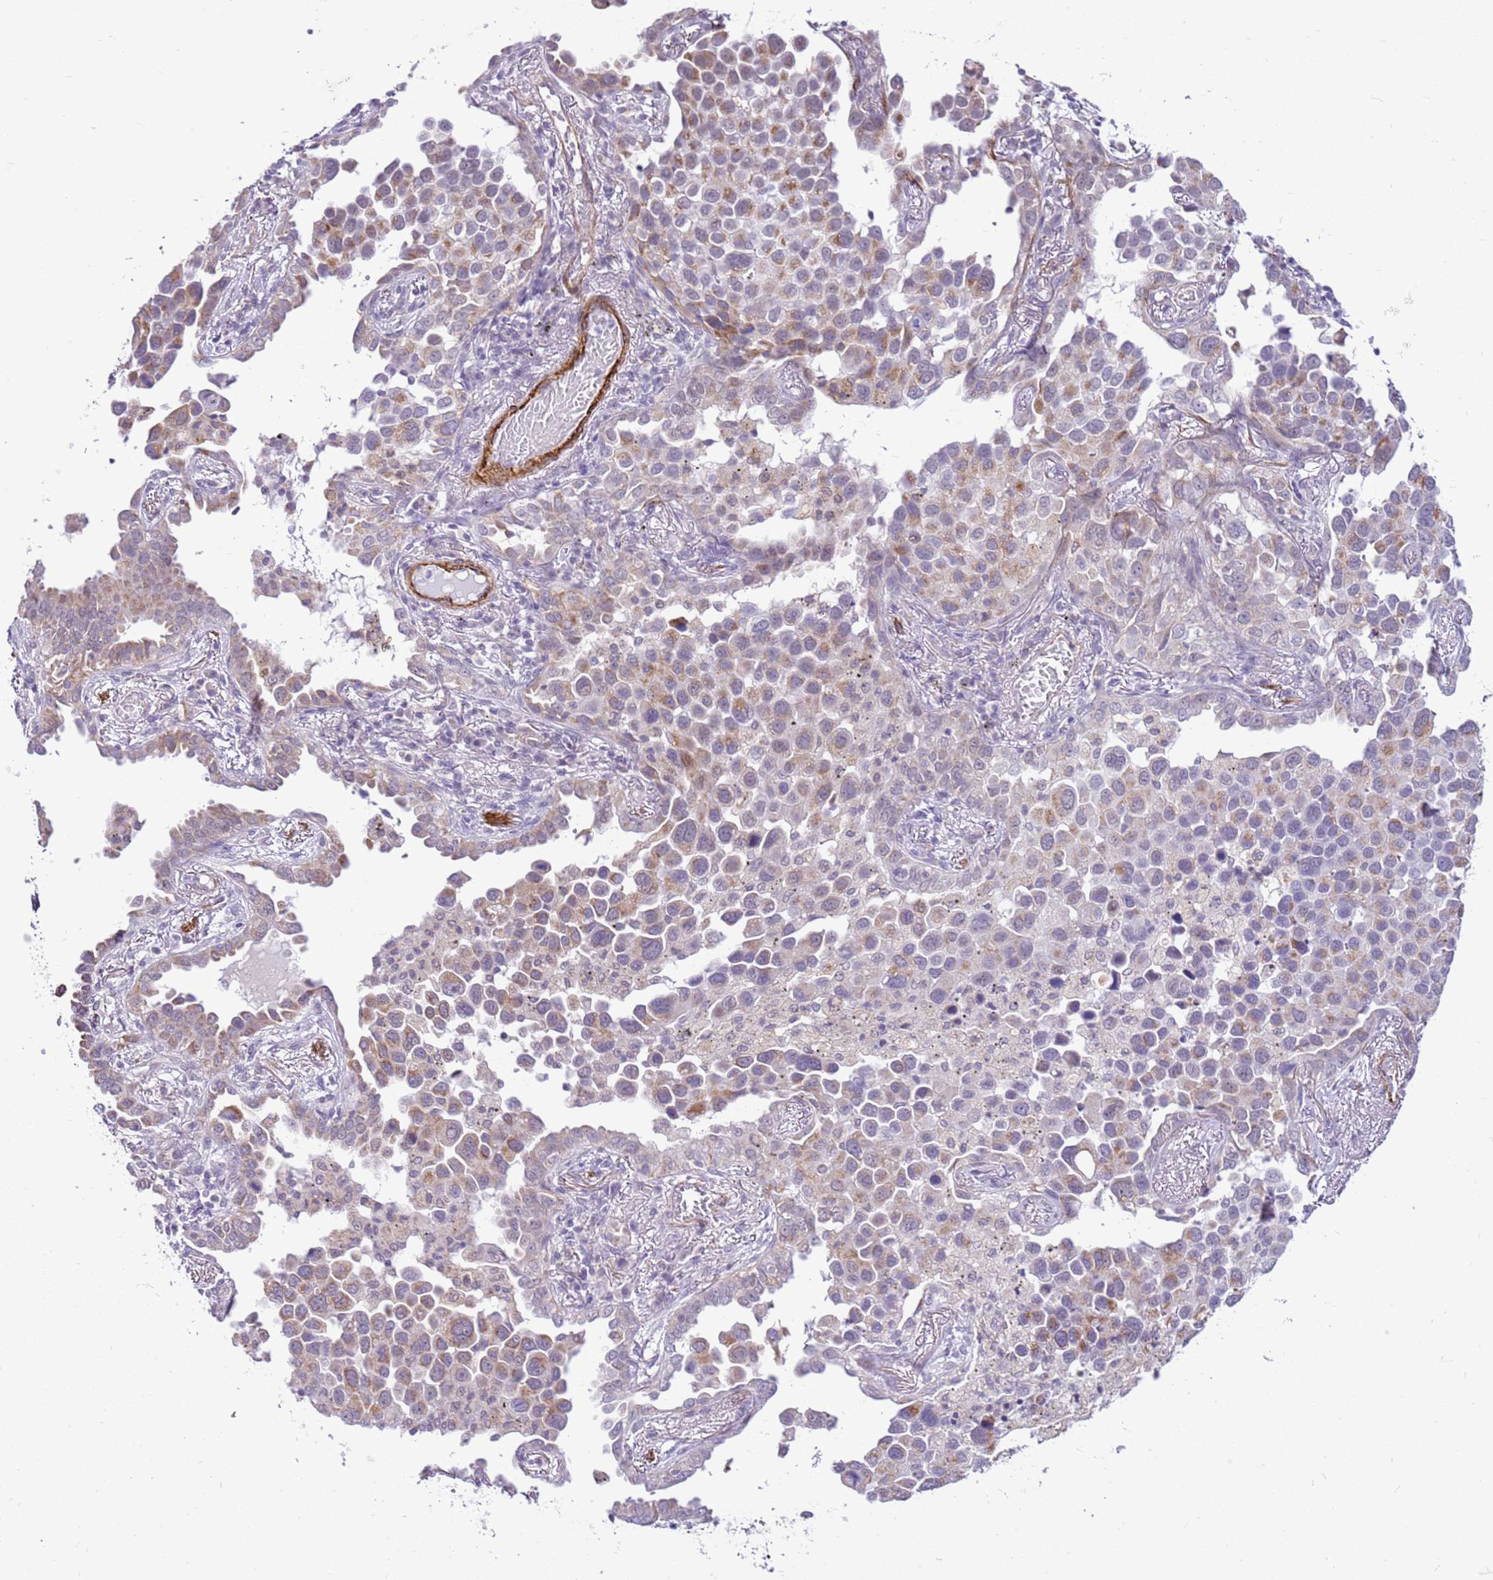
{"staining": {"intensity": "moderate", "quantity": ">75%", "location": "cytoplasmic/membranous"}, "tissue": "lung cancer", "cell_type": "Tumor cells", "image_type": "cancer", "snomed": [{"axis": "morphology", "description": "Adenocarcinoma, NOS"}, {"axis": "topography", "description": "Lung"}], "caption": "The photomicrograph displays a brown stain indicating the presence of a protein in the cytoplasmic/membranous of tumor cells in lung cancer (adenocarcinoma).", "gene": "SMIM4", "patient": {"sex": "male", "age": 67}}